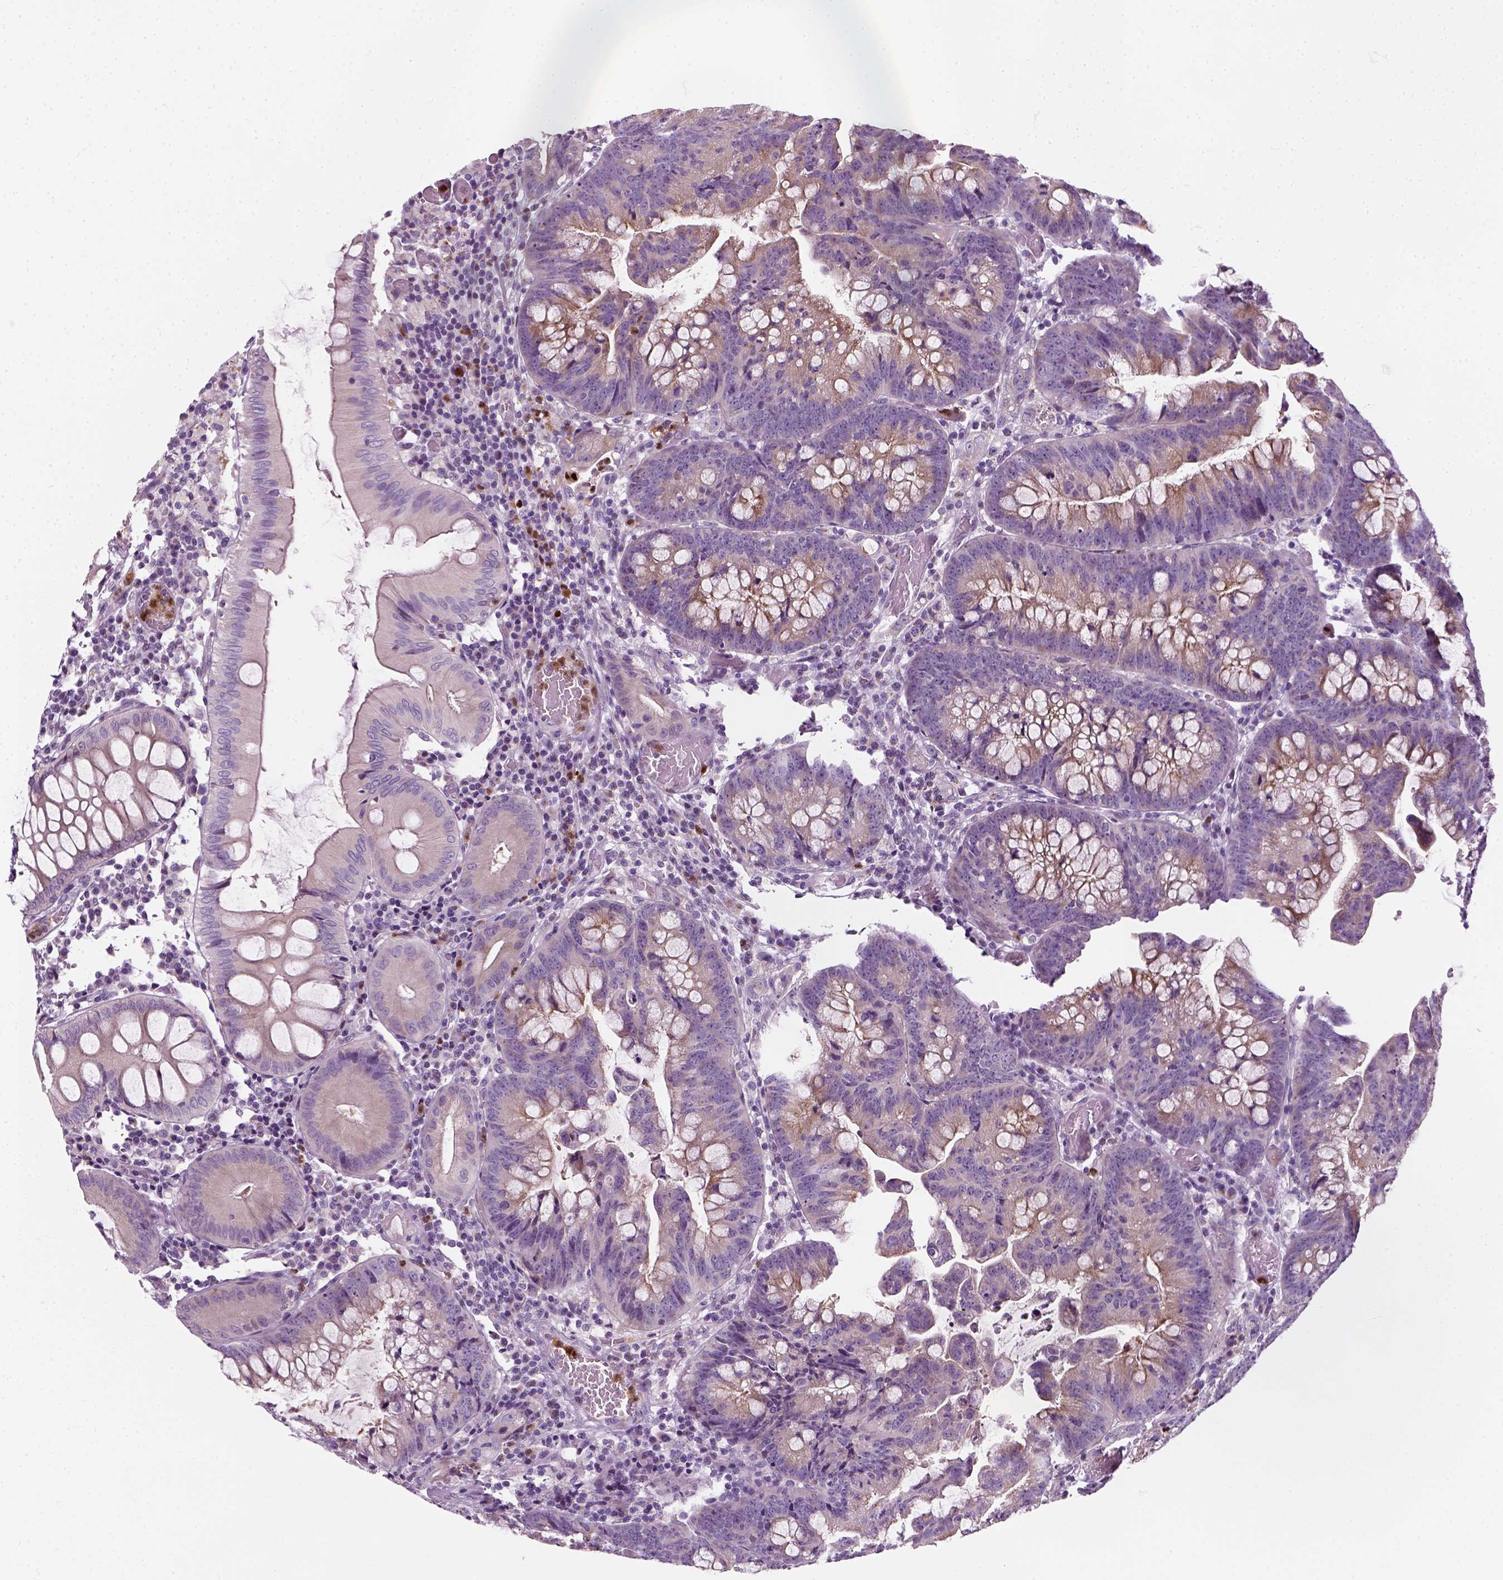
{"staining": {"intensity": "negative", "quantity": "none", "location": "none"}, "tissue": "colorectal cancer", "cell_type": "Tumor cells", "image_type": "cancer", "snomed": [{"axis": "morphology", "description": "Adenocarcinoma, NOS"}, {"axis": "topography", "description": "Colon"}], "caption": "This histopathology image is of colorectal cancer stained with immunohistochemistry (IHC) to label a protein in brown with the nuclei are counter-stained blue. There is no positivity in tumor cells. (DAB (3,3'-diaminobenzidine) immunohistochemistry with hematoxylin counter stain).", "gene": "IL4", "patient": {"sex": "male", "age": 62}}